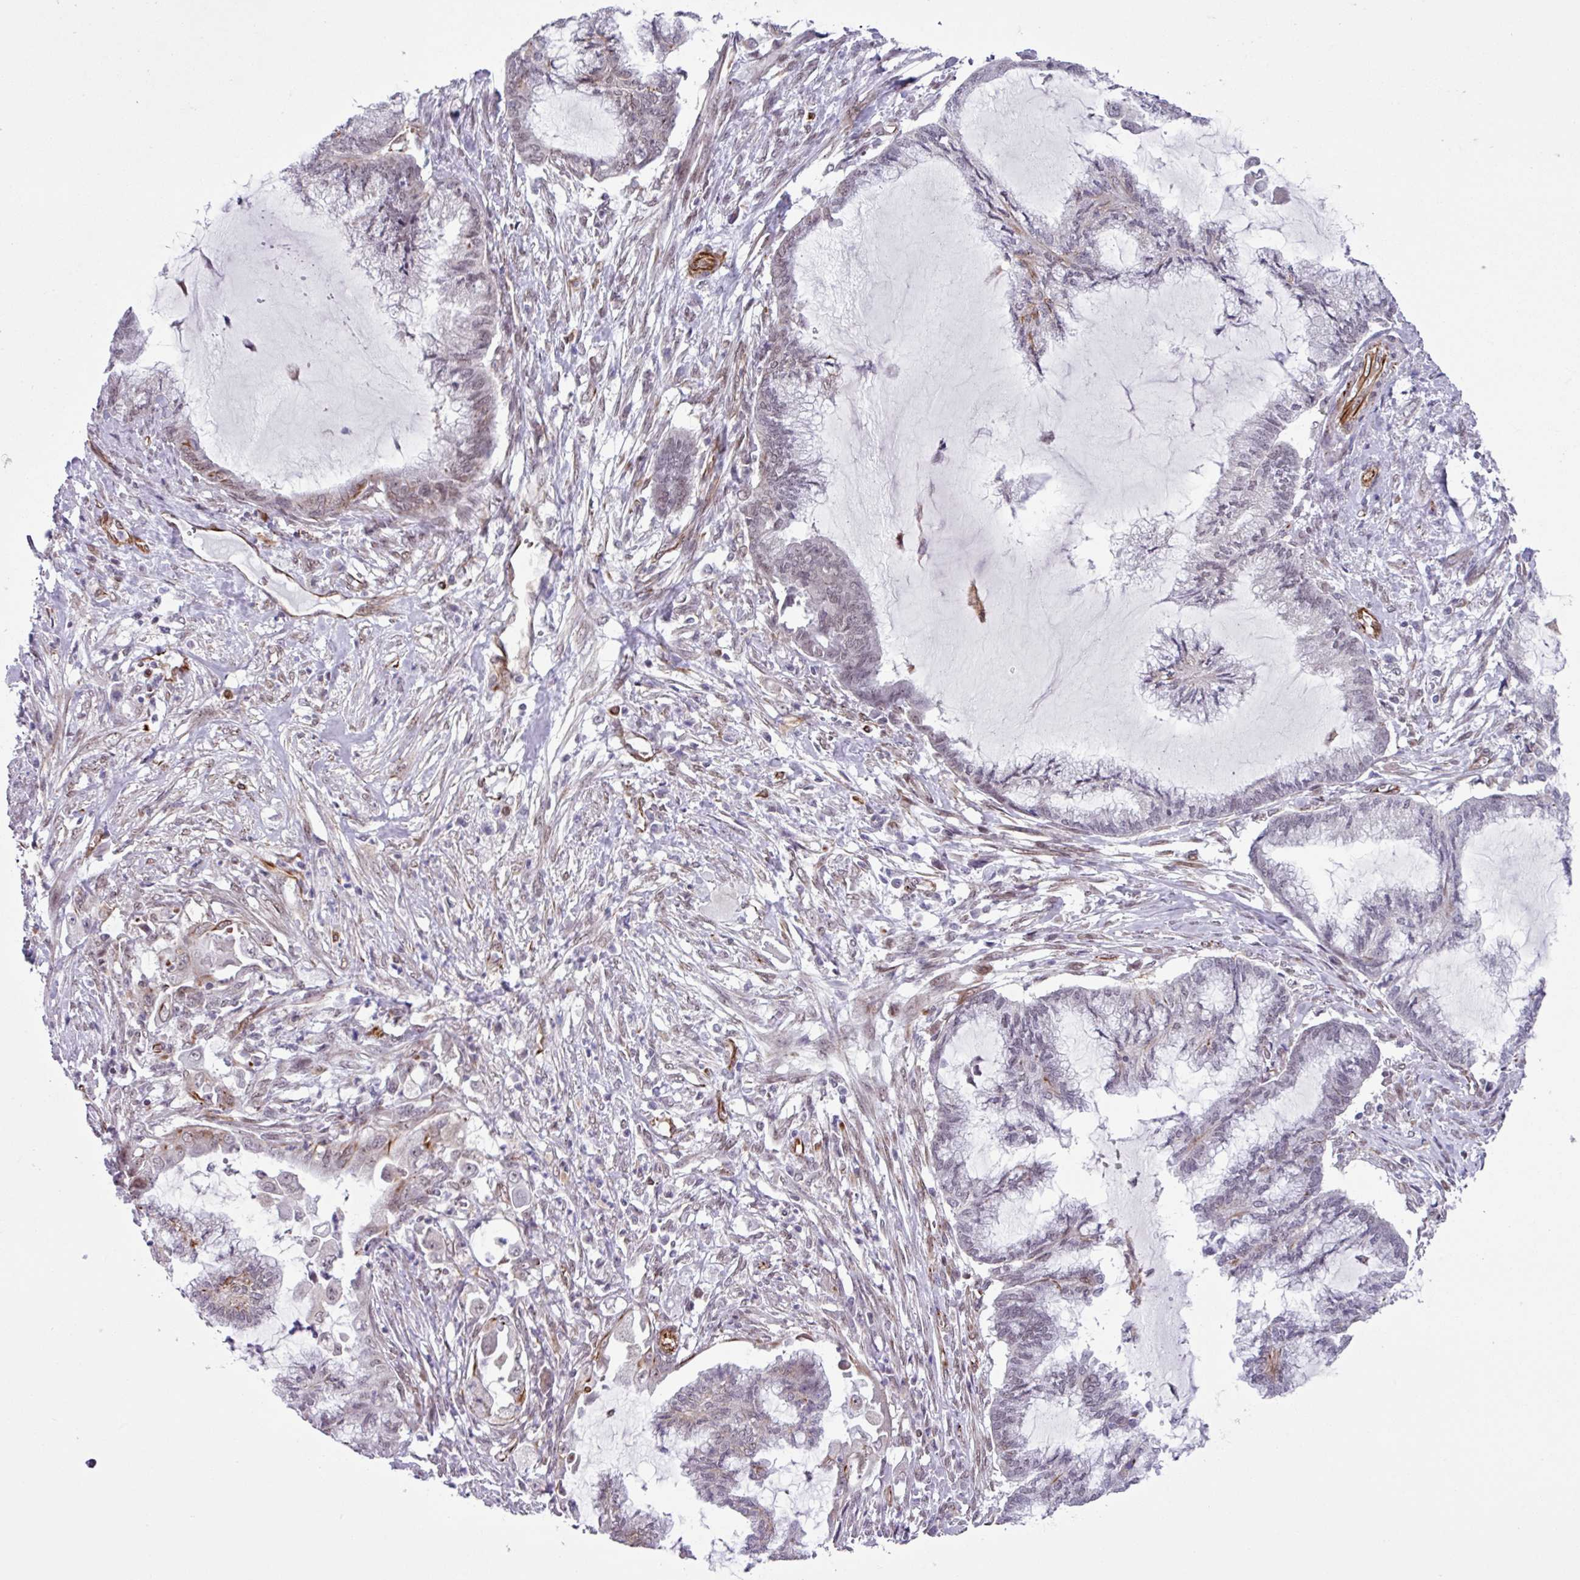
{"staining": {"intensity": "weak", "quantity": "<25%", "location": "nuclear"}, "tissue": "endometrial cancer", "cell_type": "Tumor cells", "image_type": "cancer", "snomed": [{"axis": "morphology", "description": "Adenocarcinoma, NOS"}, {"axis": "topography", "description": "Endometrium"}], "caption": "The image reveals no staining of tumor cells in endometrial cancer (adenocarcinoma).", "gene": "CHD3", "patient": {"sex": "female", "age": 86}}